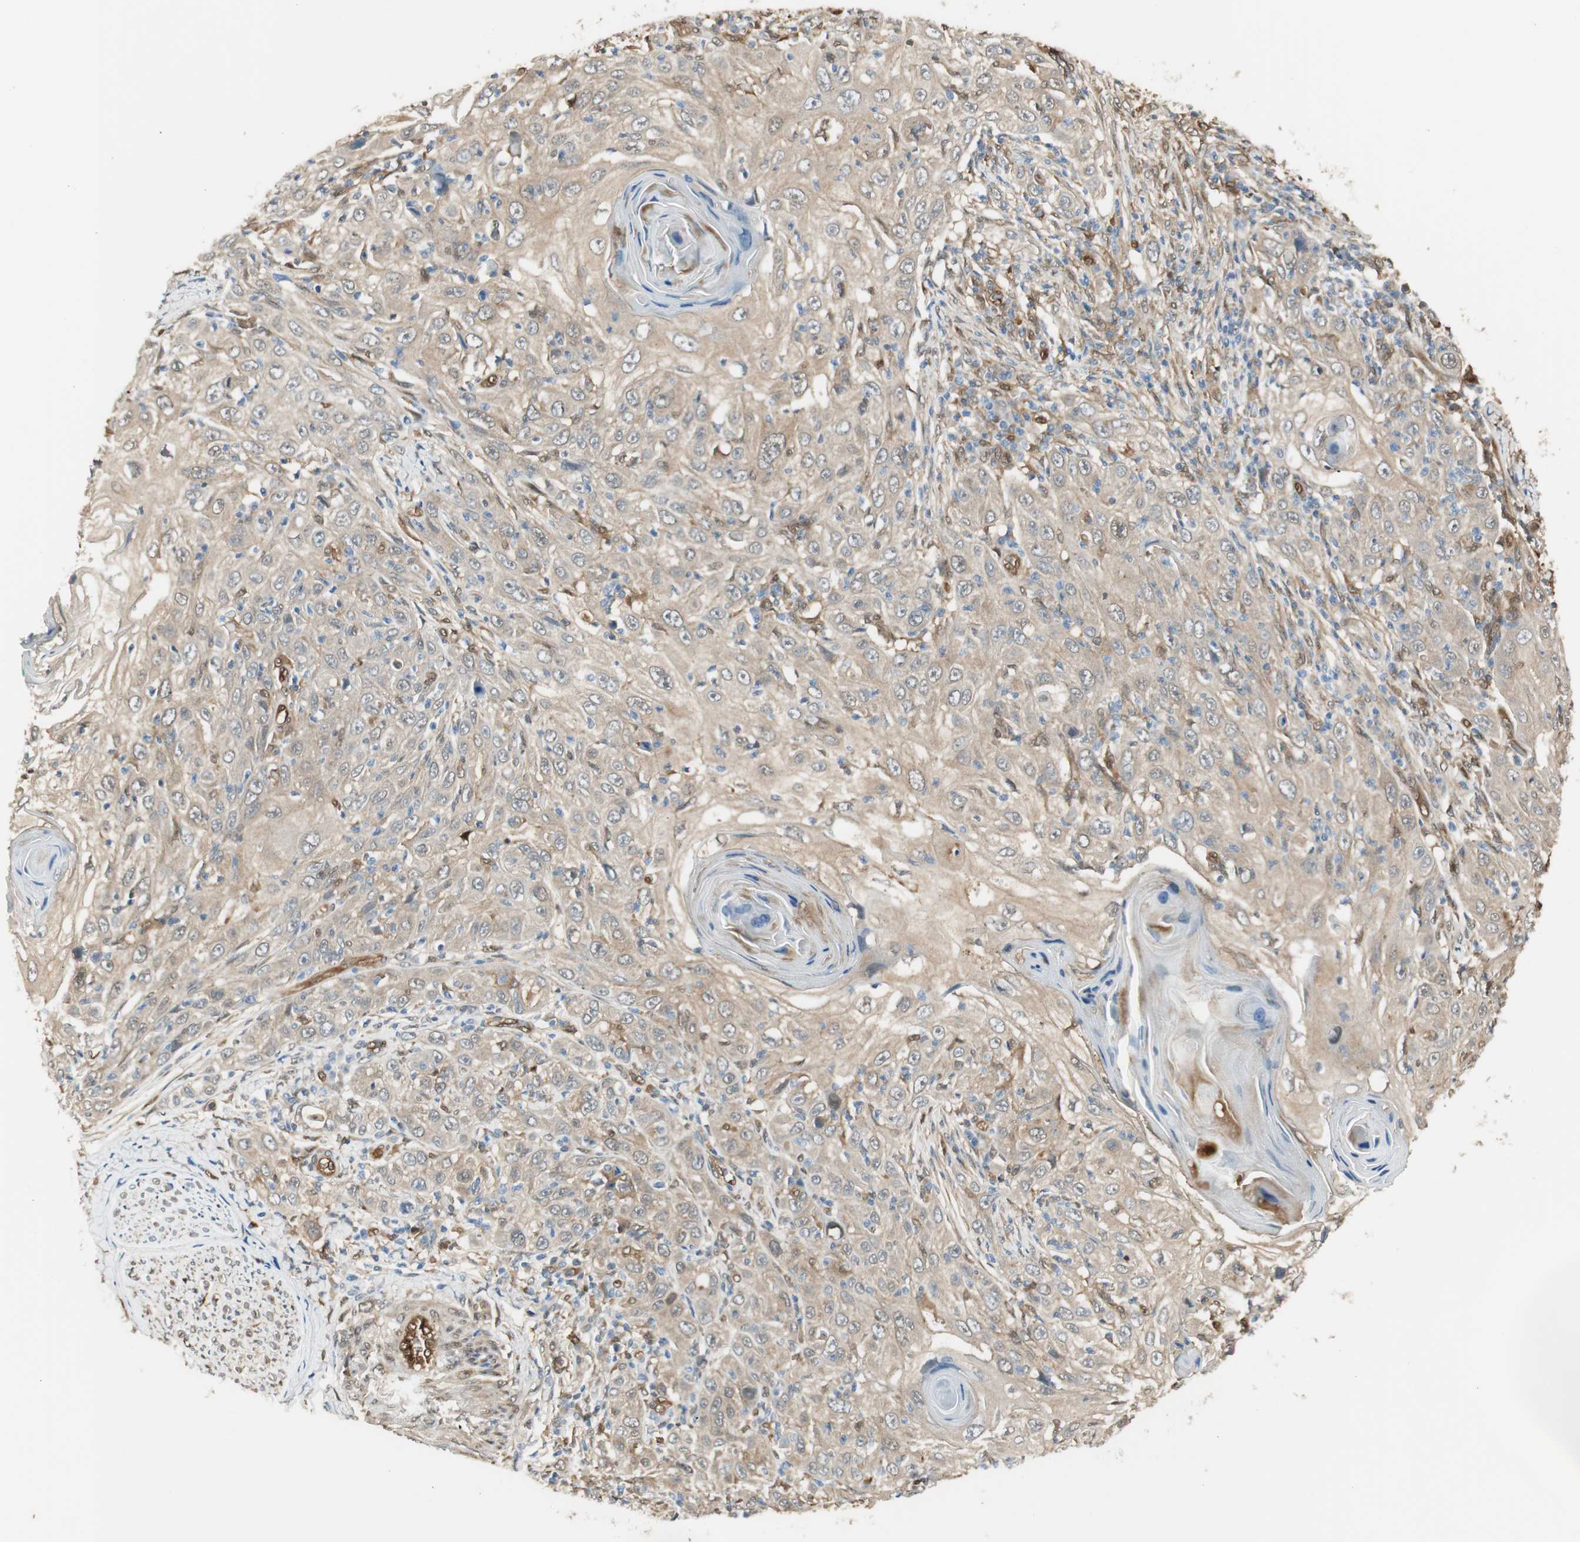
{"staining": {"intensity": "weak", "quantity": ">75%", "location": "cytoplasmic/membranous"}, "tissue": "skin cancer", "cell_type": "Tumor cells", "image_type": "cancer", "snomed": [{"axis": "morphology", "description": "Squamous cell carcinoma, NOS"}, {"axis": "topography", "description": "Skin"}], "caption": "A high-resolution micrograph shows IHC staining of skin cancer (squamous cell carcinoma), which exhibits weak cytoplasmic/membranous expression in approximately >75% of tumor cells.", "gene": "SERPINB6", "patient": {"sex": "female", "age": 88}}